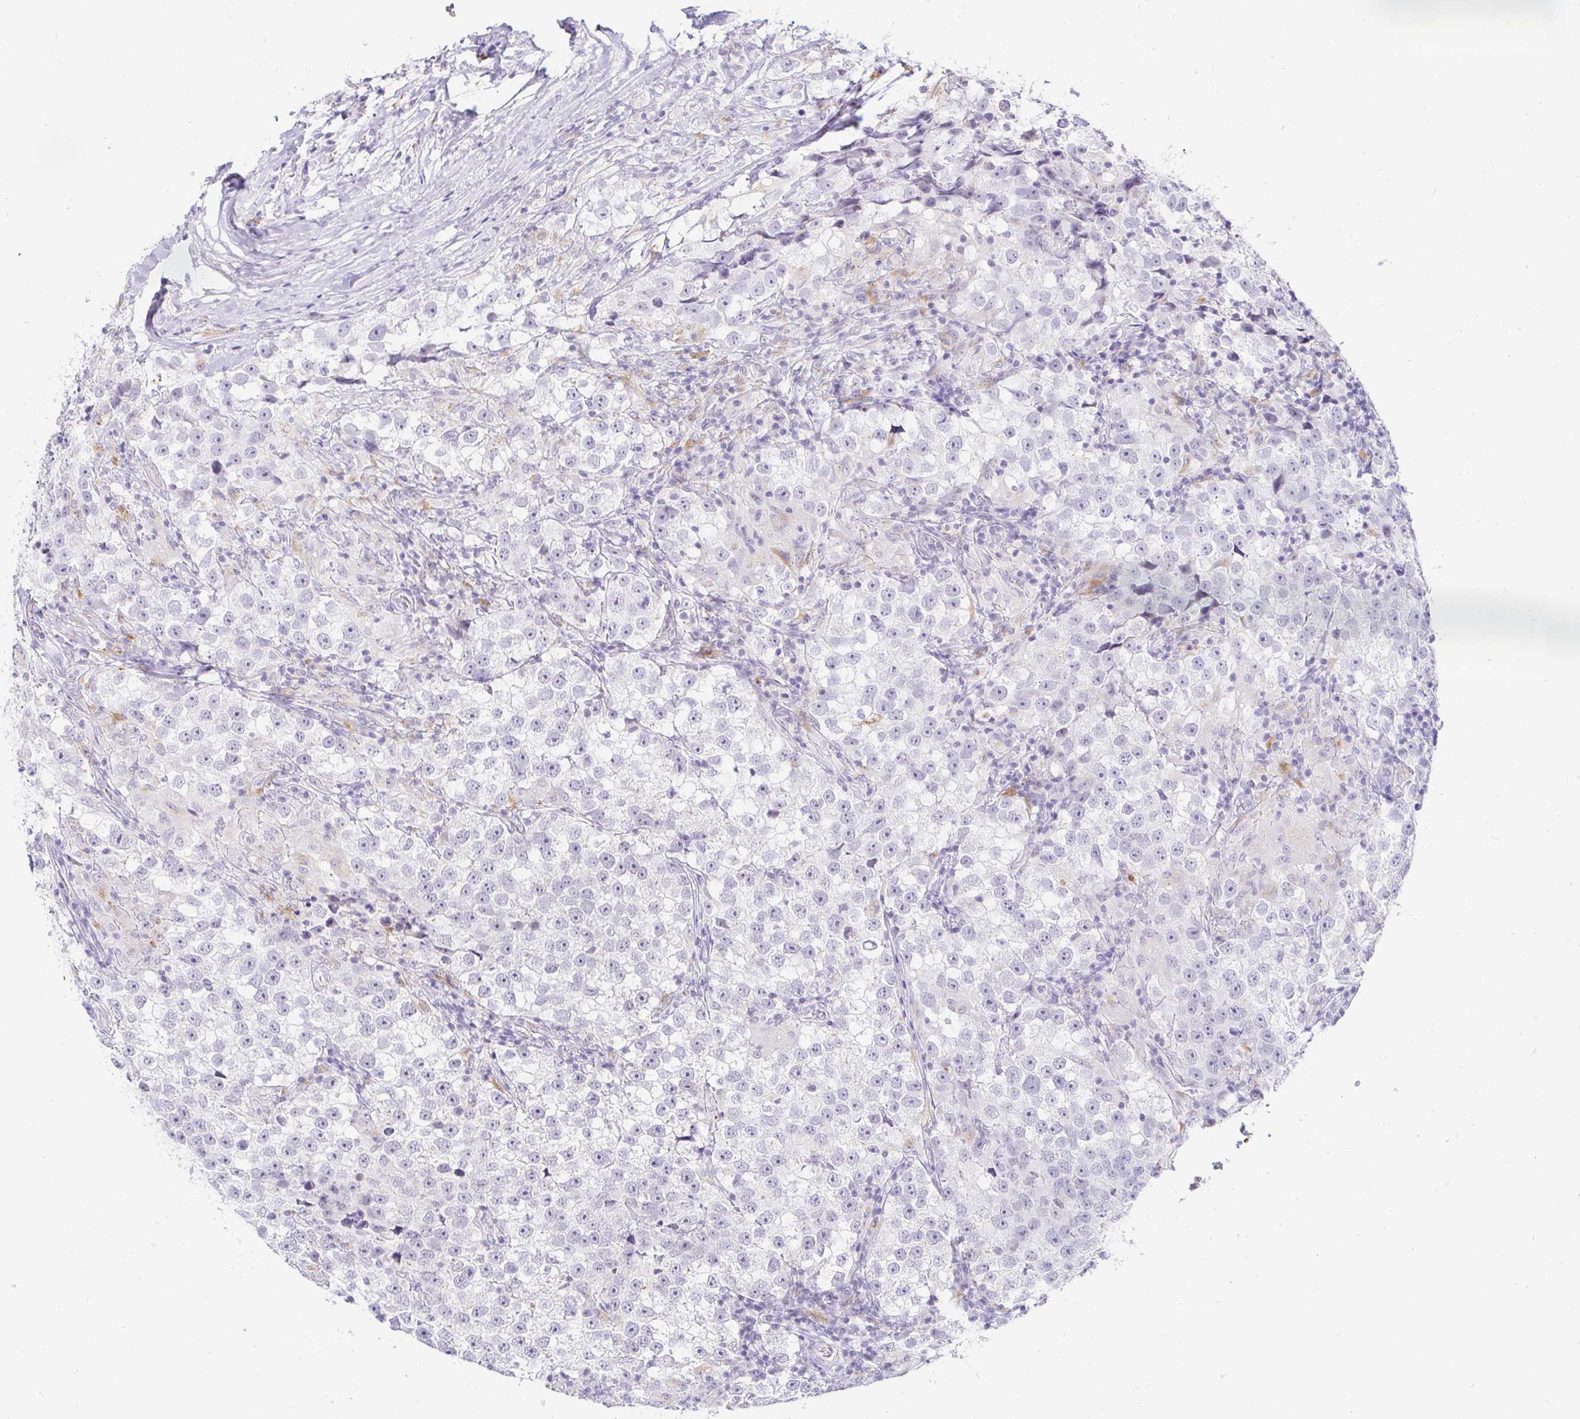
{"staining": {"intensity": "negative", "quantity": "none", "location": "none"}, "tissue": "testis cancer", "cell_type": "Tumor cells", "image_type": "cancer", "snomed": [{"axis": "morphology", "description": "Seminoma, NOS"}, {"axis": "topography", "description": "Testis"}], "caption": "Immunohistochemistry of human testis seminoma displays no expression in tumor cells. Nuclei are stained in blue.", "gene": "OR51D1", "patient": {"sex": "male", "age": 46}}